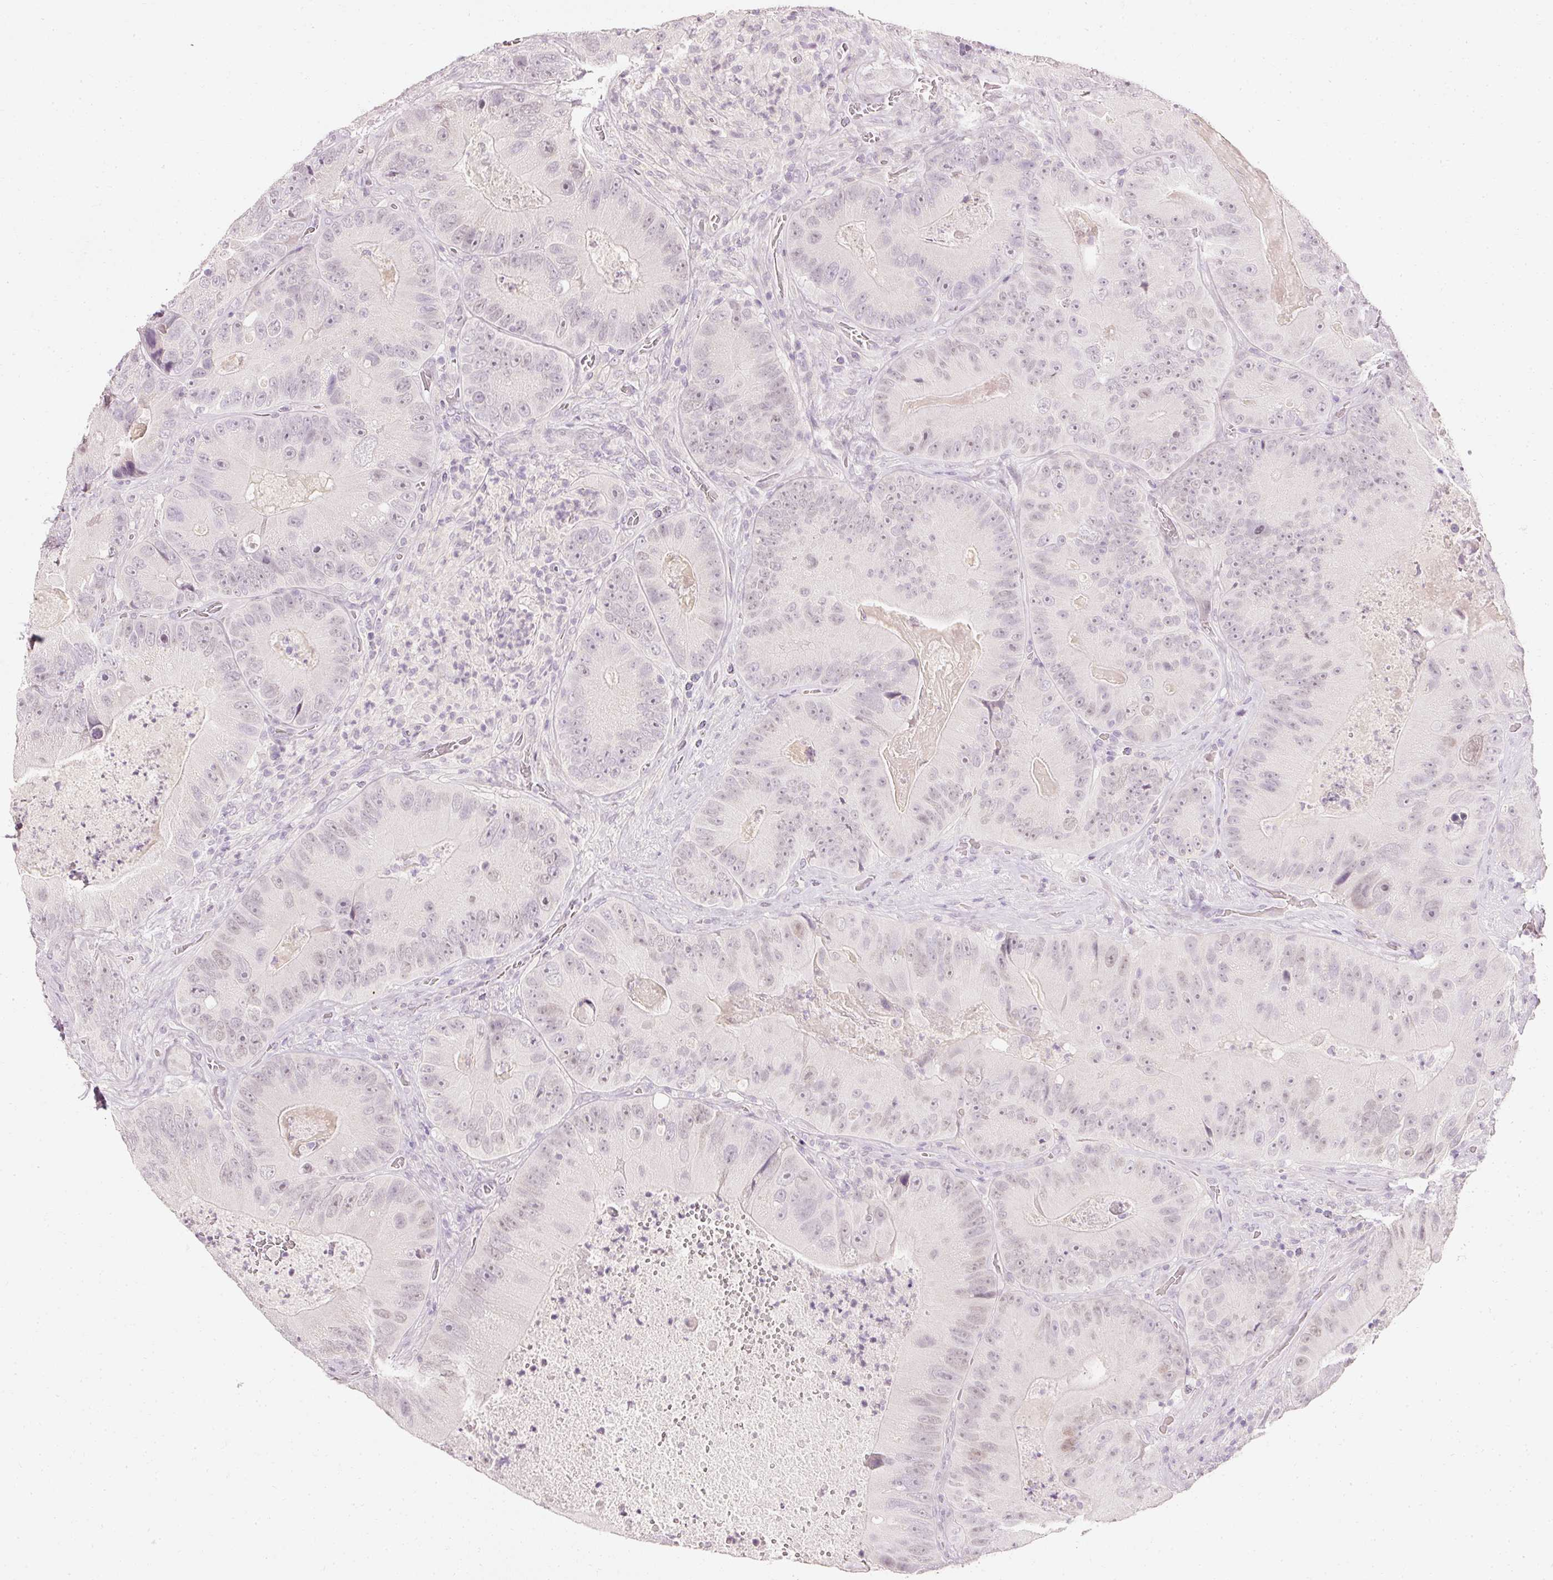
{"staining": {"intensity": "weak", "quantity": "25%-75%", "location": "nuclear"}, "tissue": "colorectal cancer", "cell_type": "Tumor cells", "image_type": "cancer", "snomed": [{"axis": "morphology", "description": "Adenocarcinoma, NOS"}, {"axis": "topography", "description": "Colon"}], "caption": "IHC image of neoplastic tissue: human colorectal adenocarcinoma stained using immunohistochemistry displays low levels of weak protein expression localized specifically in the nuclear of tumor cells, appearing as a nuclear brown color.", "gene": "ELAVL3", "patient": {"sex": "female", "age": 86}}